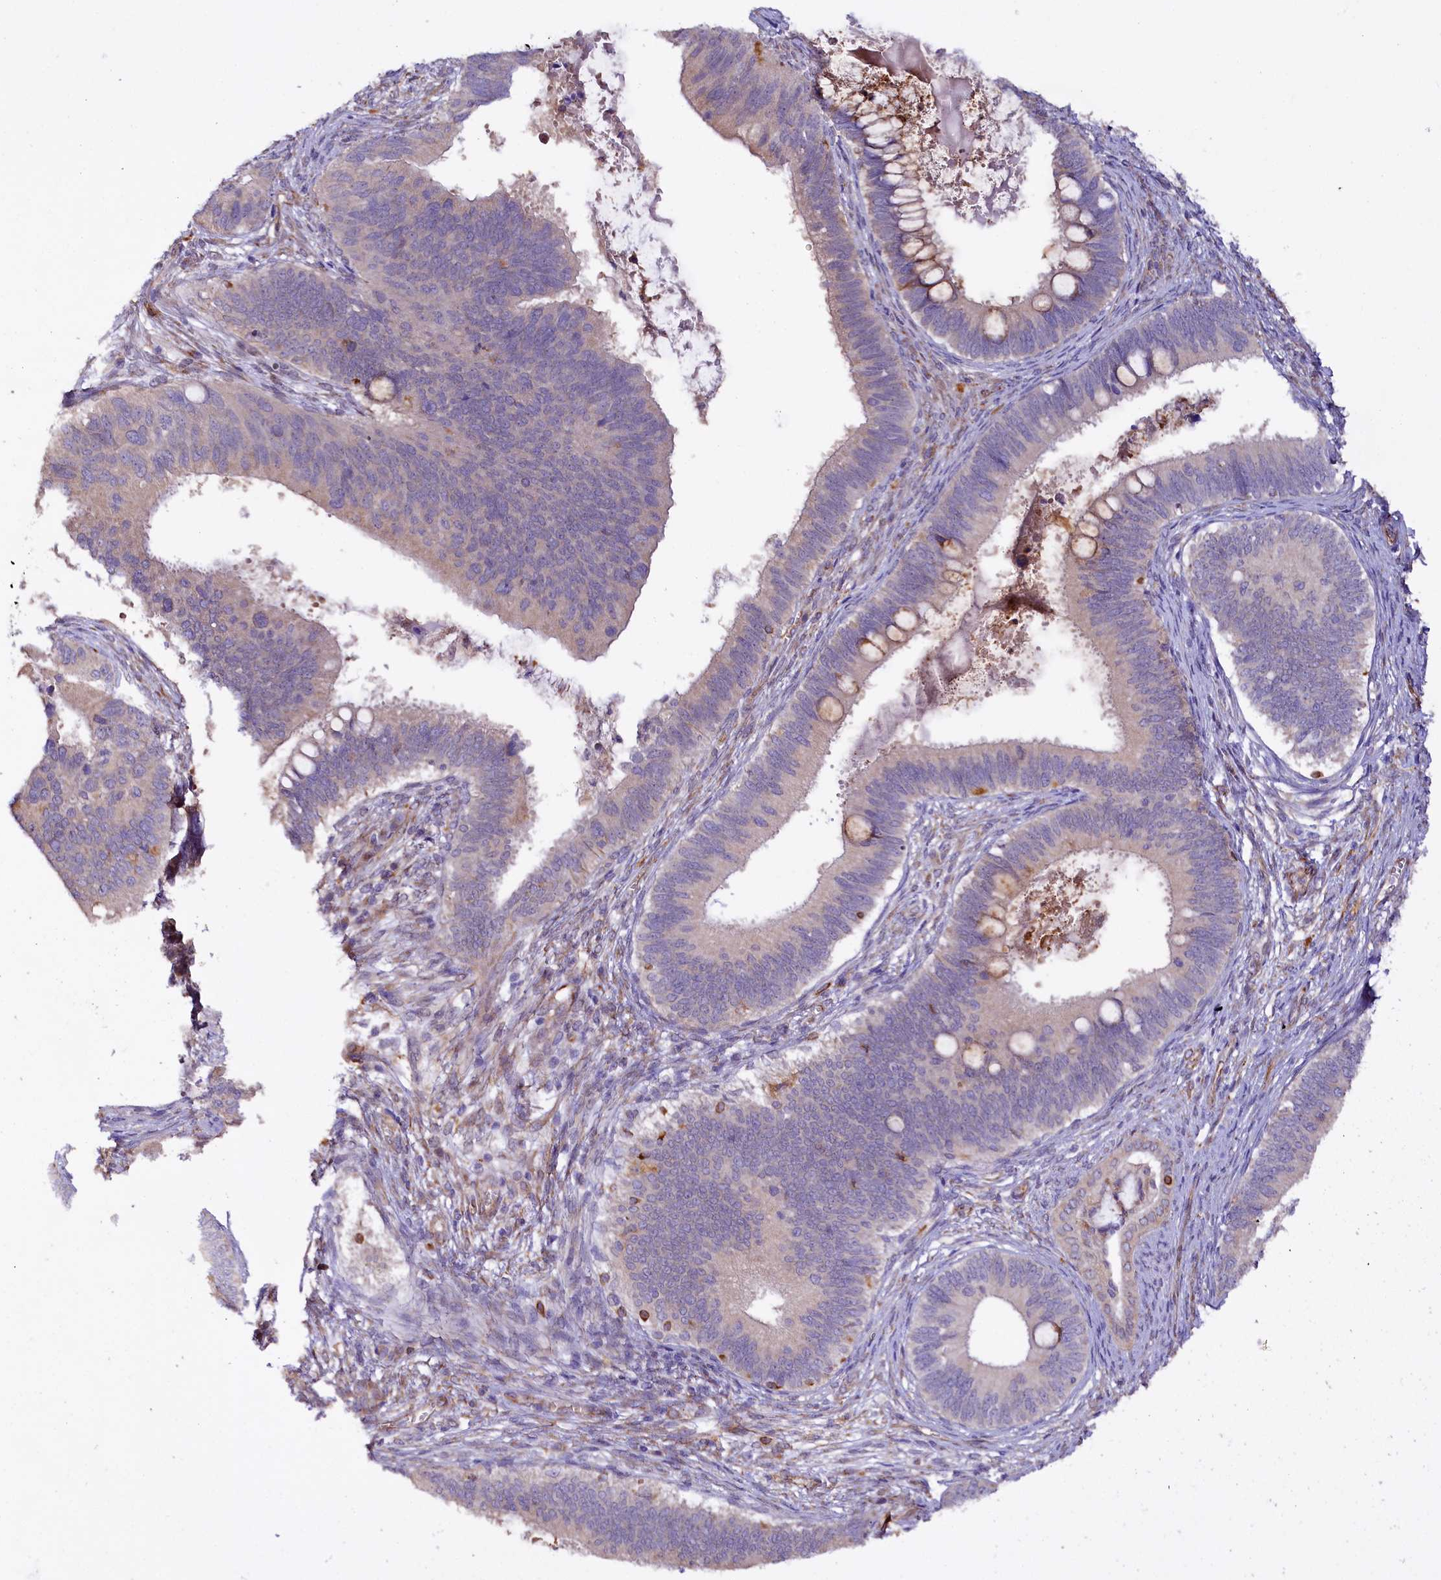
{"staining": {"intensity": "weak", "quantity": "<25%", "location": "cytoplasmic/membranous"}, "tissue": "cervical cancer", "cell_type": "Tumor cells", "image_type": "cancer", "snomed": [{"axis": "morphology", "description": "Adenocarcinoma, NOS"}, {"axis": "topography", "description": "Cervix"}], "caption": "IHC photomicrograph of neoplastic tissue: cervical cancer (adenocarcinoma) stained with DAB (3,3'-diaminobenzidine) shows no significant protein staining in tumor cells.", "gene": "TTC12", "patient": {"sex": "female", "age": 42}}